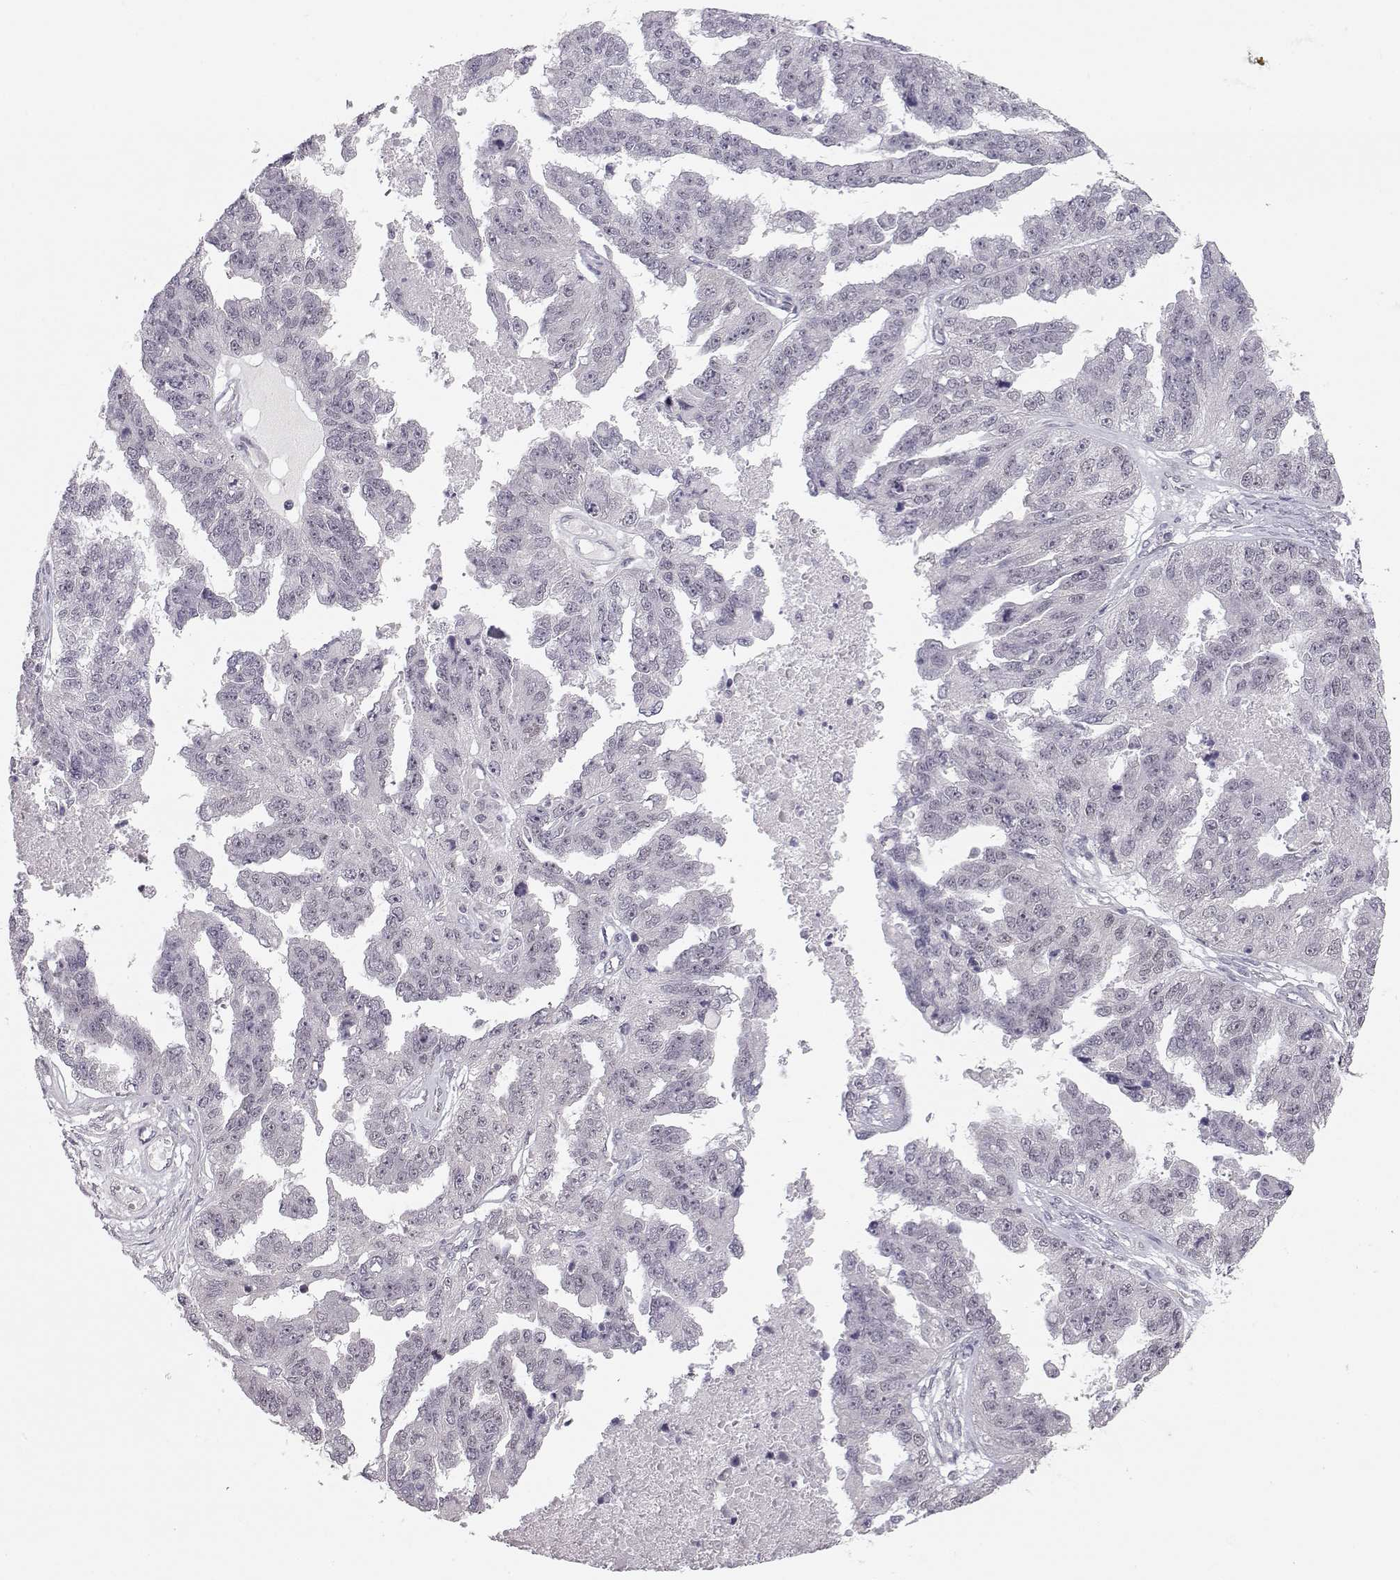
{"staining": {"intensity": "negative", "quantity": "none", "location": "none"}, "tissue": "ovarian cancer", "cell_type": "Tumor cells", "image_type": "cancer", "snomed": [{"axis": "morphology", "description": "Cystadenocarcinoma, serous, NOS"}, {"axis": "topography", "description": "Ovary"}], "caption": "Immunohistochemistry image of neoplastic tissue: human ovarian serous cystadenocarcinoma stained with DAB demonstrates no significant protein positivity in tumor cells. (DAB (3,3'-diaminobenzidine) immunohistochemistry (IHC), high magnification).", "gene": "KIF13B", "patient": {"sex": "female", "age": 58}}